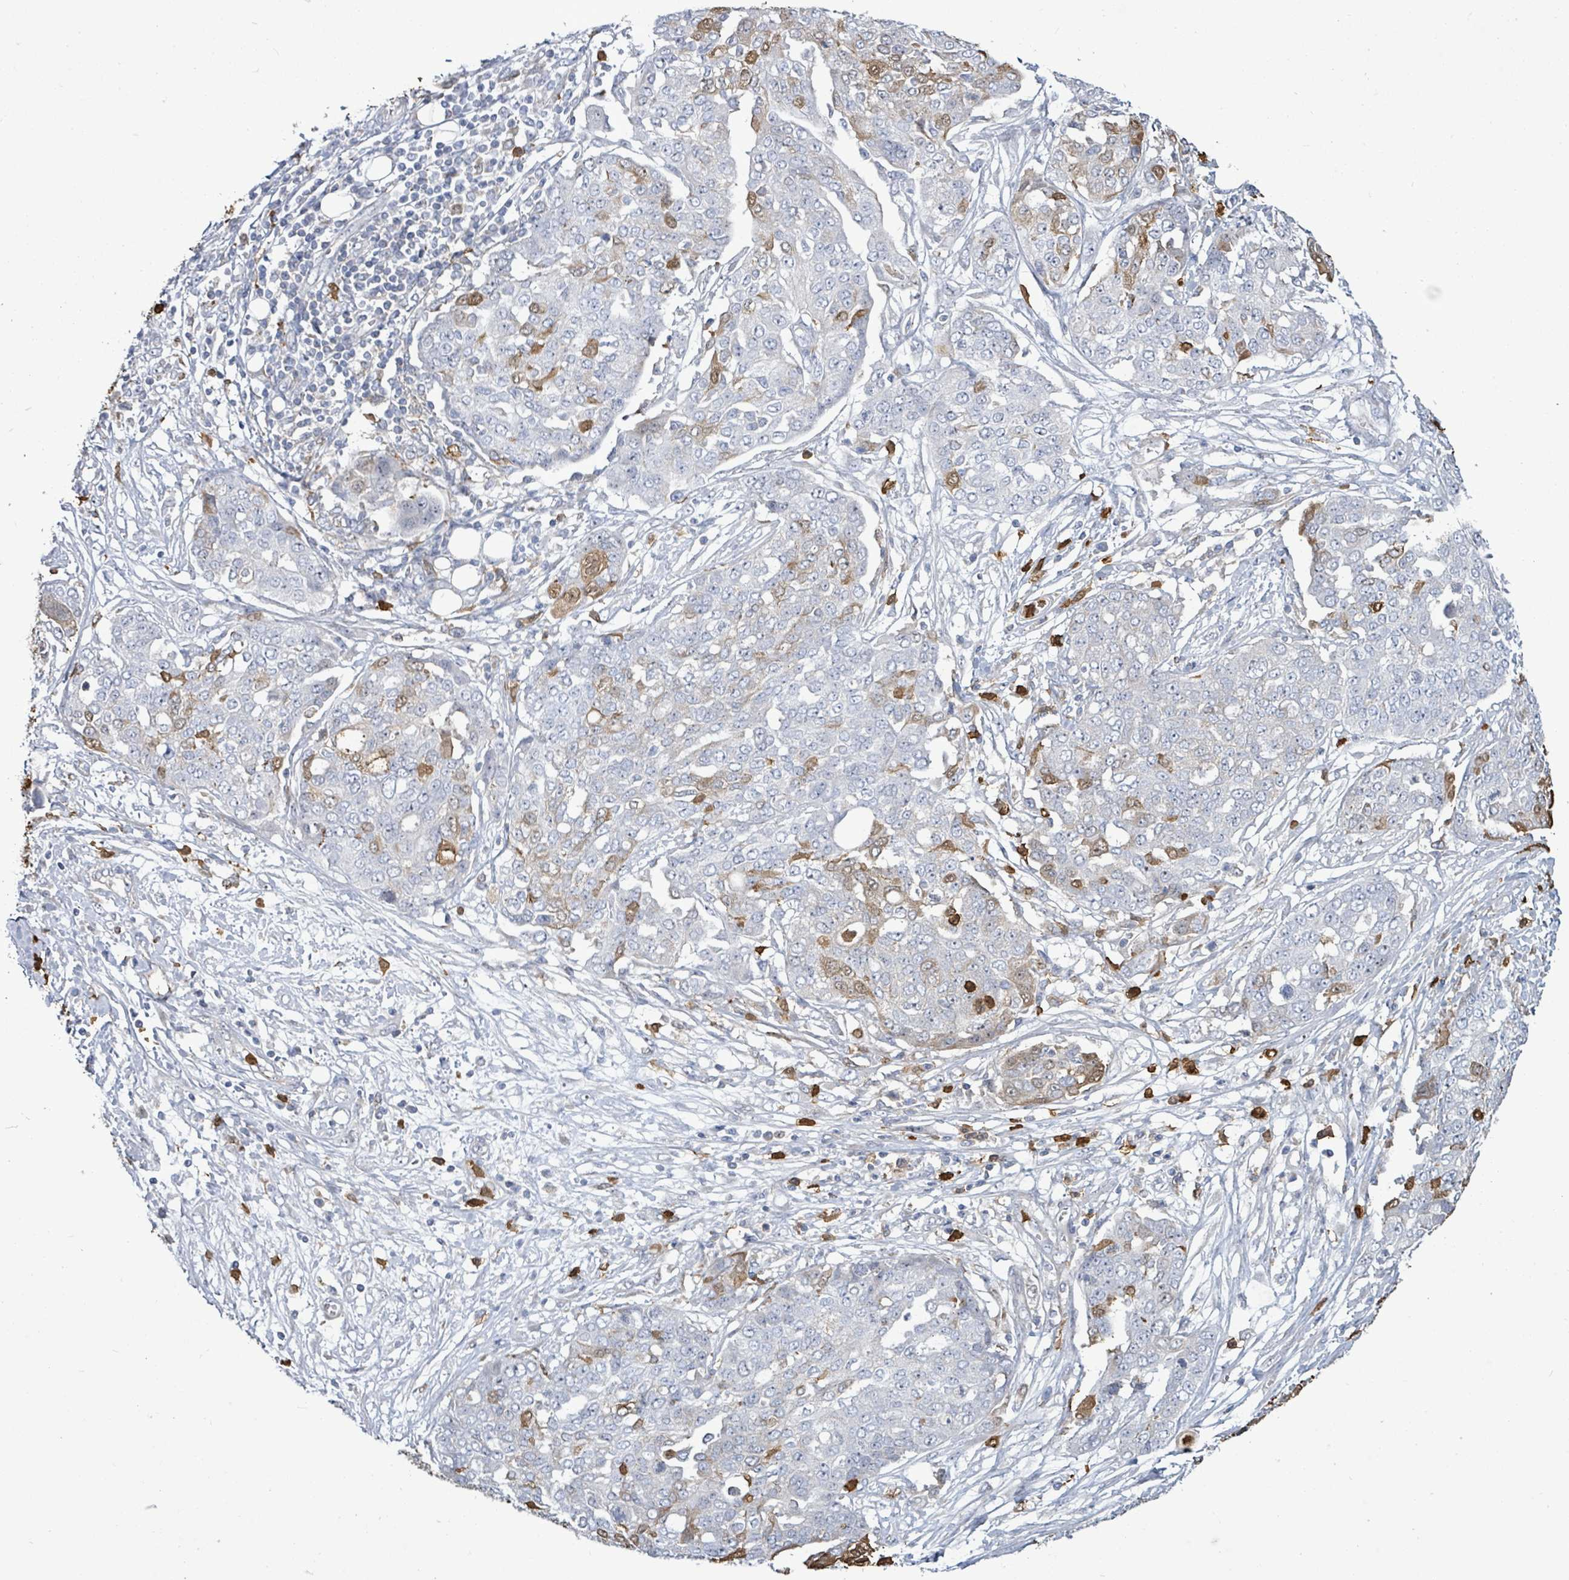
{"staining": {"intensity": "moderate", "quantity": "<25%", "location": "cytoplasmic/membranous"}, "tissue": "ovarian cancer", "cell_type": "Tumor cells", "image_type": "cancer", "snomed": [{"axis": "morphology", "description": "Cystadenocarcinoma, serous, NOS"}, {"axis": "topography", "description": "Soft tissue"}, {"axis": "topography", "description": "Ovary"}], "caption": "IHC of ovarian cancer exhibits low levels of moderate cytoplasmic/membranous expression in approximately <25% of tumor cells. The staining is performed using DAB brown chromogen to label protein expression. The nuclei are counter-stained blue using hematoxylin.", "gene": "FAM210A", "patient": {"sex": "female", "age": 57}}